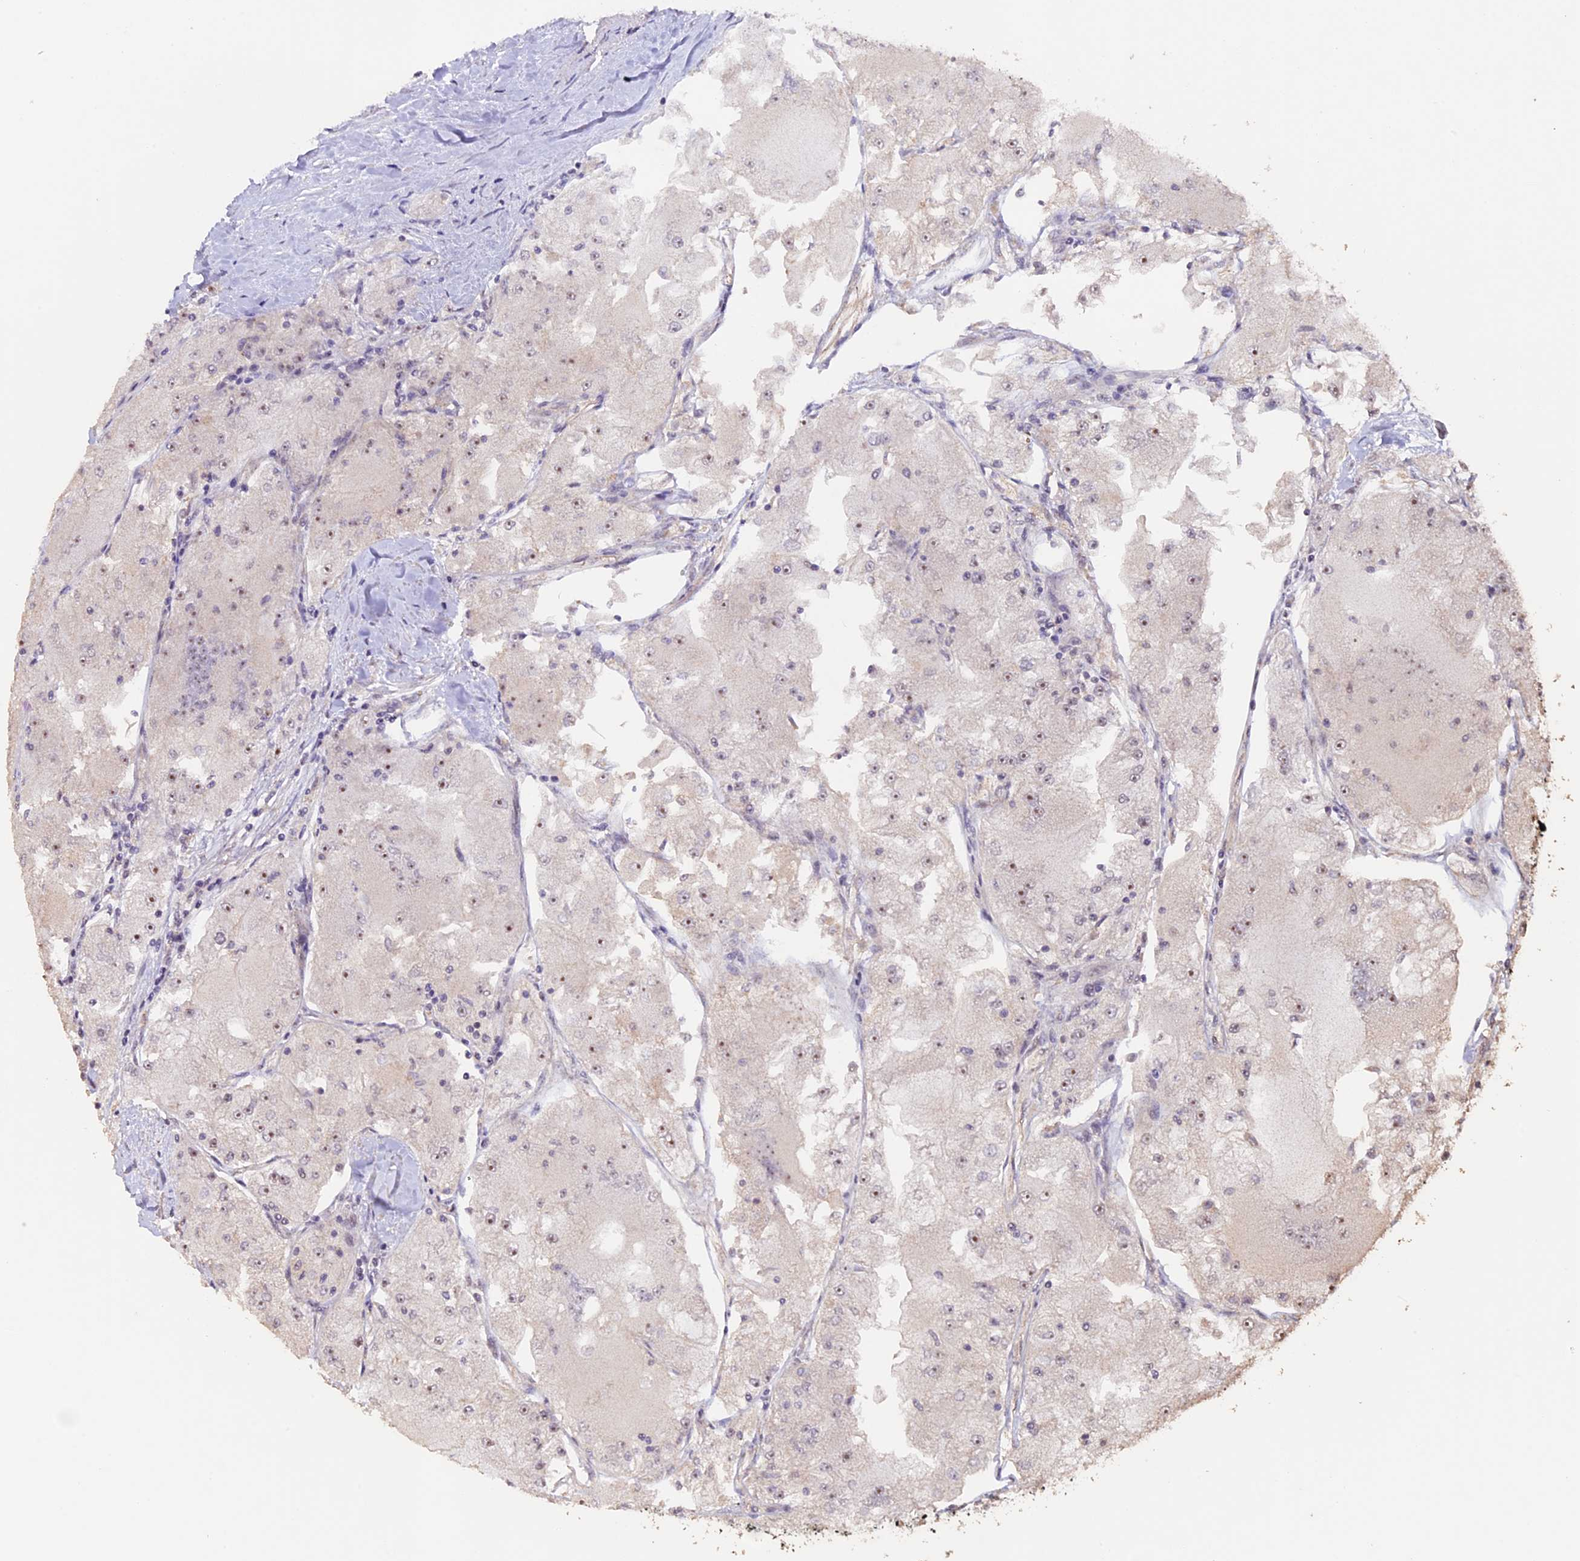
{"staining": {"intensity": "weak", "quantity": "25%-75%", "location": "nuclear"}, "tissue": "renal cancer", "cell_type": "Tumor cells", "image_type": "cancer", "snomed": [{"axis": "morphology", "description": "Adenocarcinoma, NOS"}, {"axis": "topography", "description": "Kidney"}], "caption": "DAB immunohistochemical staining of human renal cancer exhibits weak nuclear protein positivity in about 25%-75% of tumor cells. The staining is performed using DAB (3,3'-diaminobenzidine) brown chromogen to label protein expression. The nuclei are counter-stained blue using hematoxylin.", "gene": "GNB5", "patient": {"sex": "female", "age": 72}}